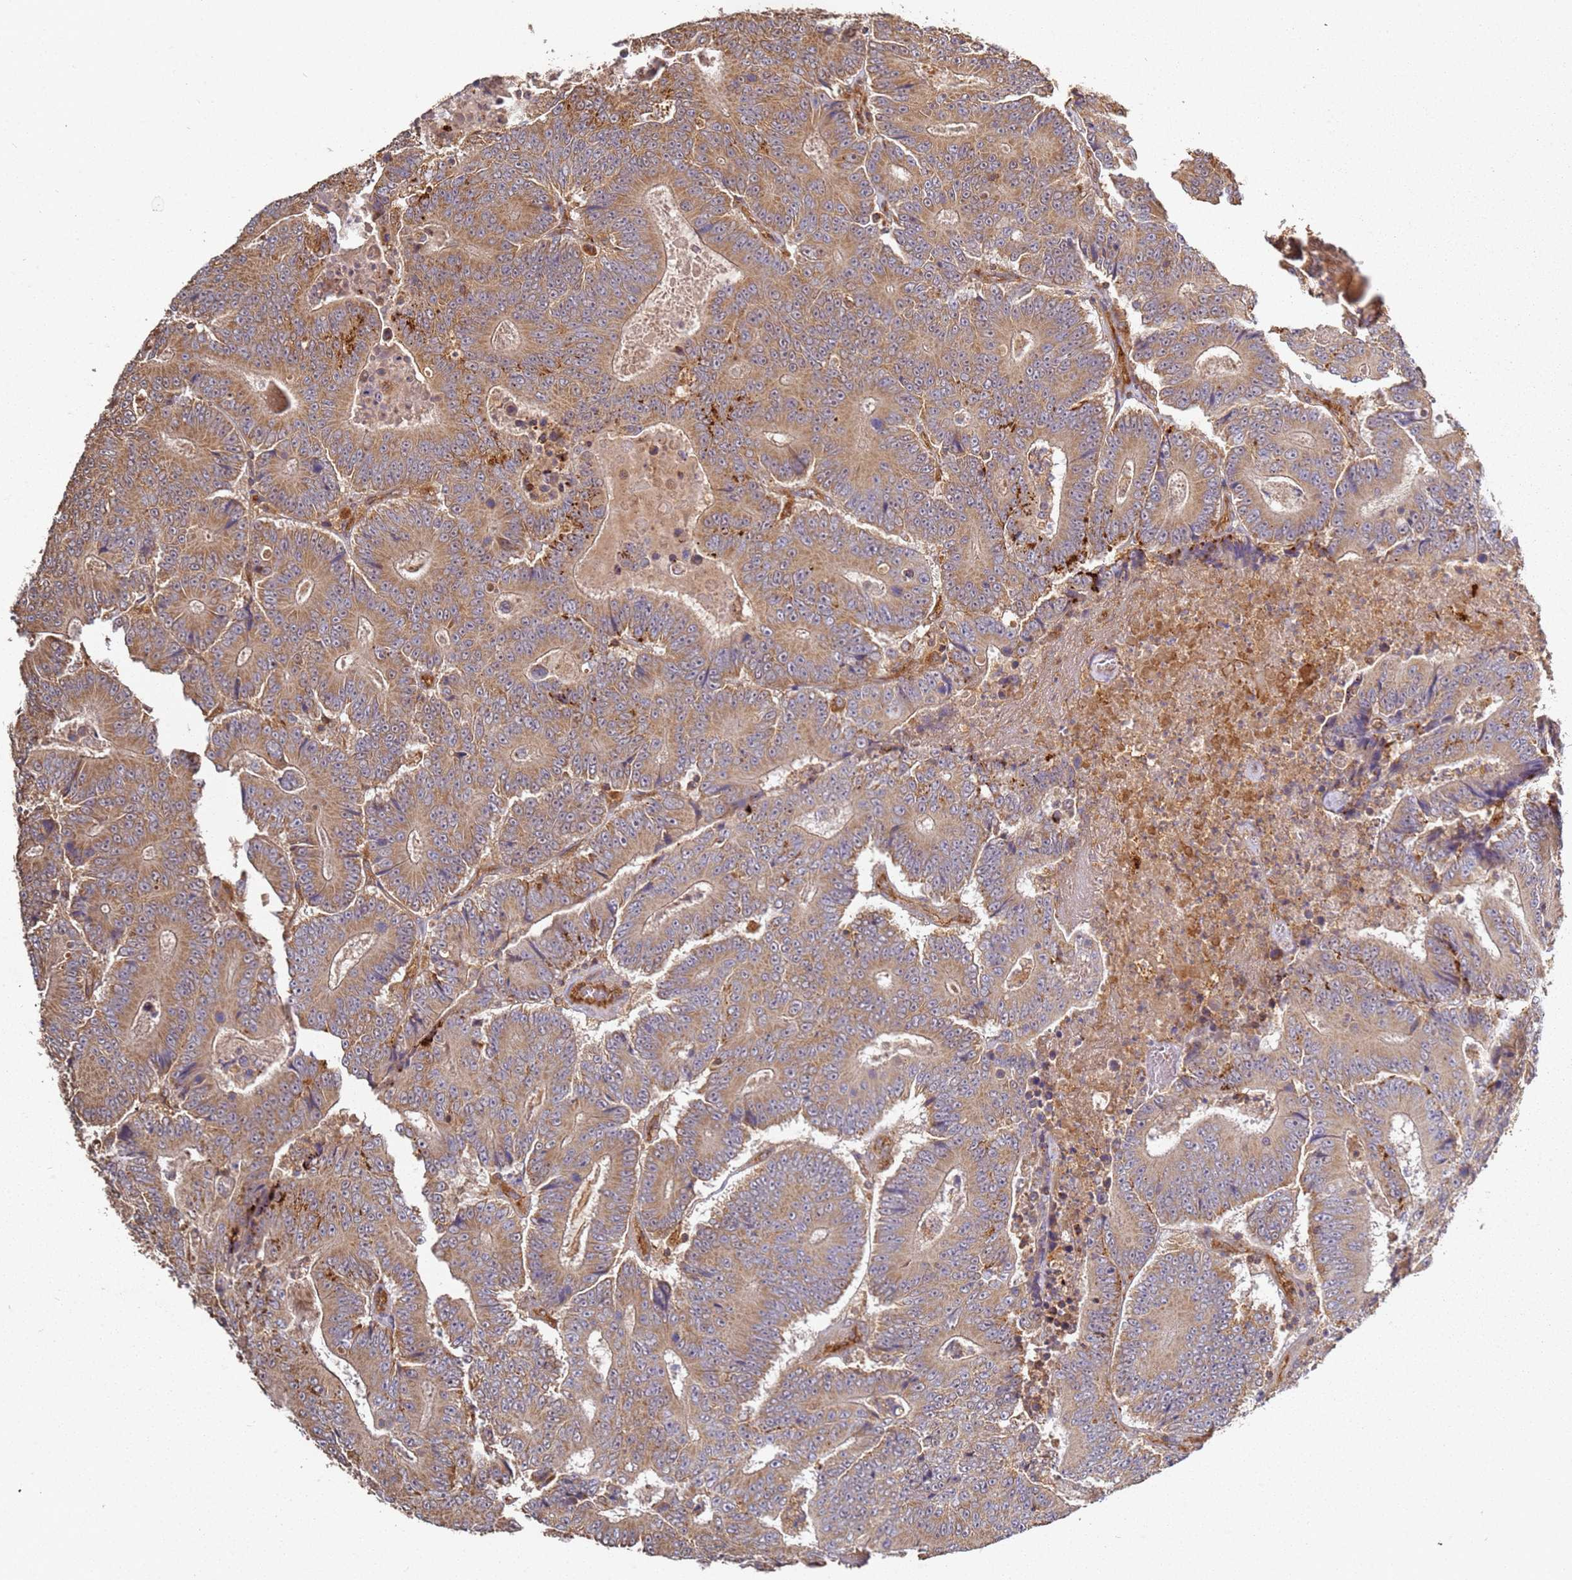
{"staining": {"intensity": "moderate", "quantity": ">75%", "location": "cytoplasmic/membranous"}, "tissue": "colorectal cancer", "cell_type": "Tumor cells", "image_type": "cancer", "snomed": [{"axis": "morphology", "description": "Adenocarcinoma, NOS"}, {"axis": "topography", "description": "Colon"}], "caption": "There is medium levels of moderate cytoplasmic/membranous expression in tumor cells of colorectal cancer (adenocarcinoma), as demonstrated by immunohistochemical staining (brown color).", "gene": "SCGB2B2", "patient": {"sex": "male", "age": 83}}